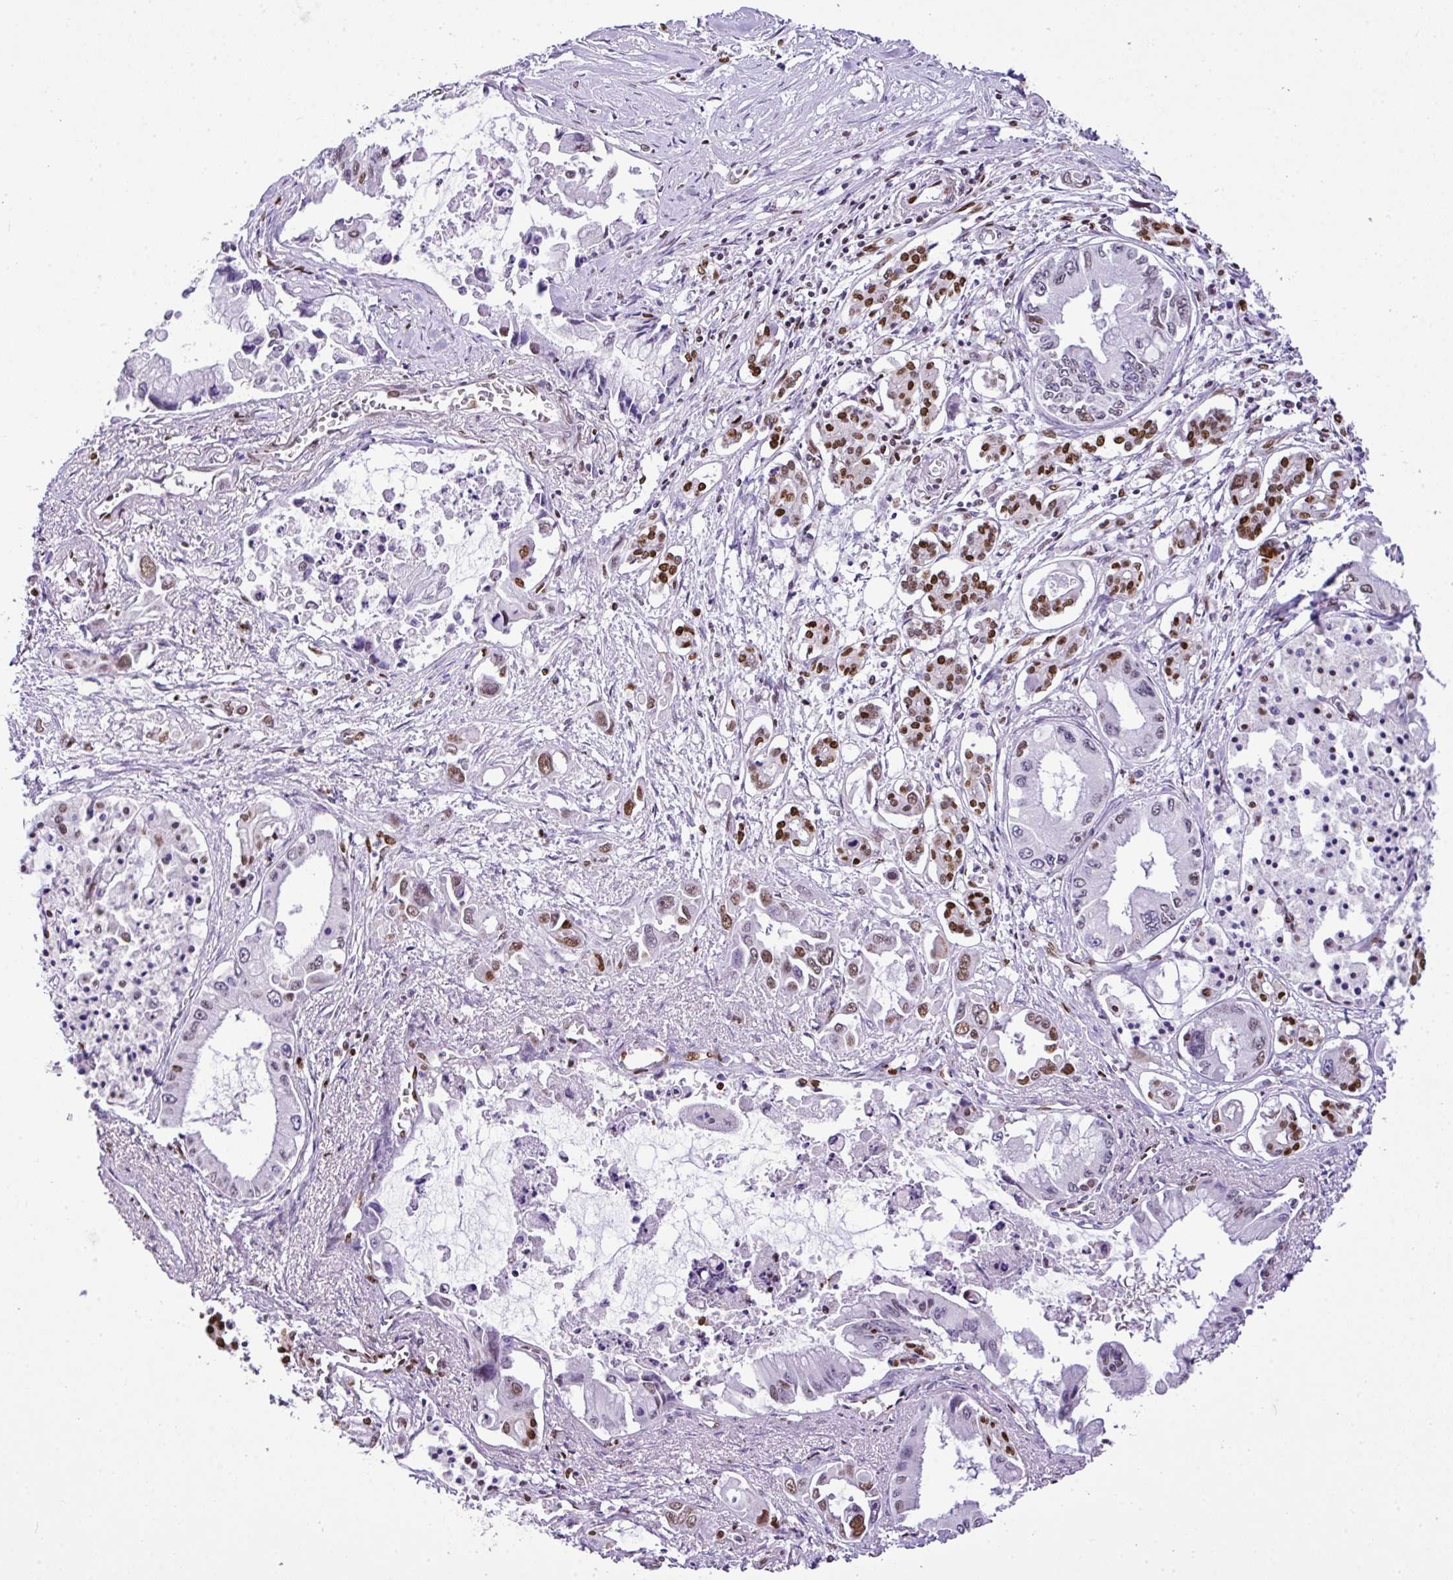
{"staining": {"intensity": "moderate", "quantity": "25%-75%", "location": "nuclear"}, "tissue": "pancreatic cancer", "cell_type": "Tumor cells", "image_type": "cancer", "snomed": [{"axis": "morphology", "description": "Adenocarcinoma, NOS"}, {"axis": "topography", "description": "Pancreas"}], "caption": "Protein expression analysis of human pancreatic cancer (adenocarcinoma) reveals moderate nuclear positivity in approximately 25%-75% of tumor cells. The protein of interest is shown in brown color, while the nuclei are stained blue.", "gene": "RARG", "patient": {"sex": "male", "age": 84}}